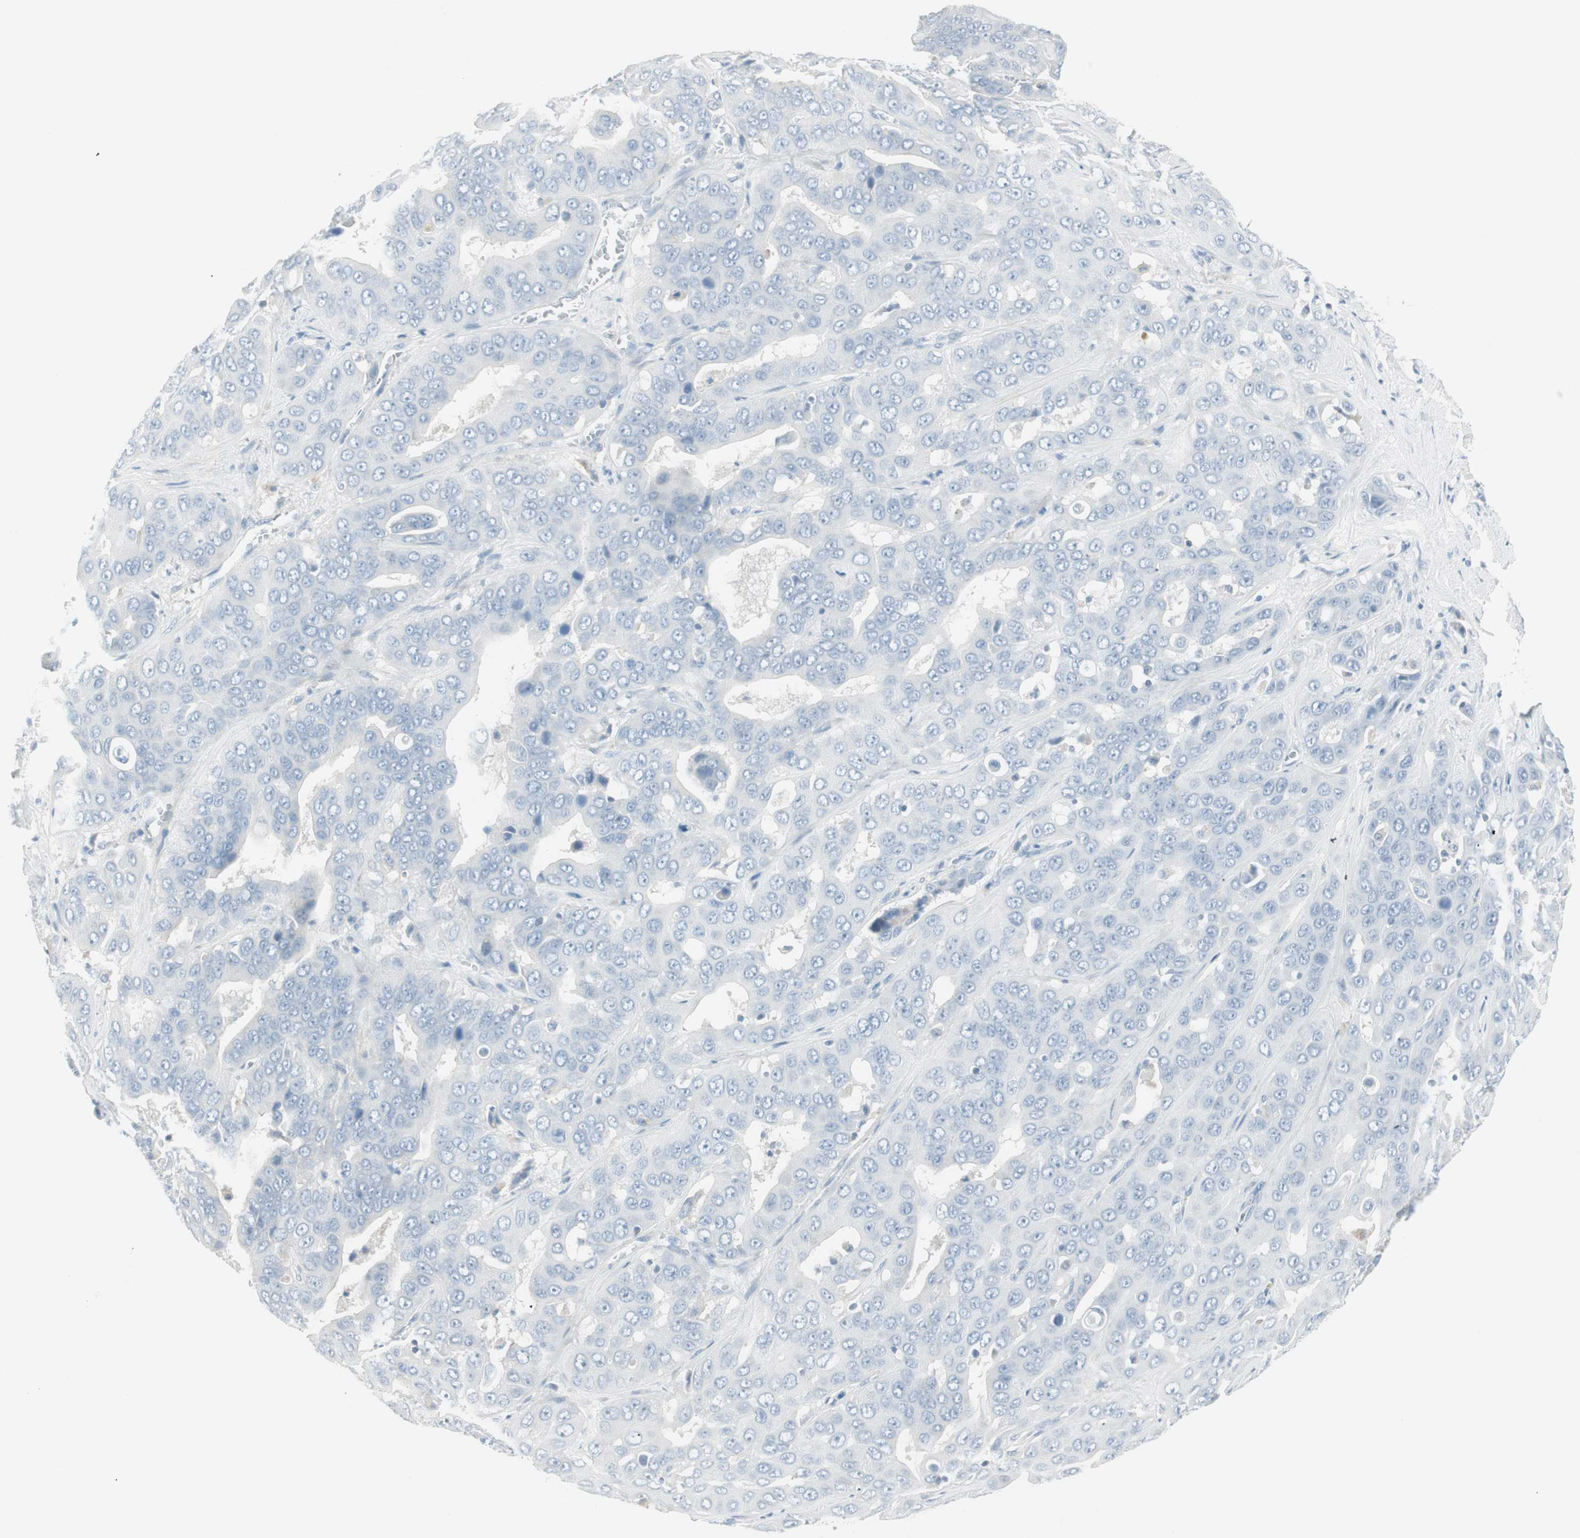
{"staining": {"intensity": "negative", "quantity": "none", "location": "none"}, "tissue": "liver cancer", "cell_type": "Tumor cells", "image_type": "cancer", "snomed": [{"axis": "morphology", "description": "Cholangiocarcinoma"}, {"axis": "topography", "description": "Liver"}], "caption": "This is an immunohistochemistry (IHC) histopathology image of human liver cholangiocarcinoma. There is no staining in tumor cells.", "gene": "ITLN2", "patient": {"sex": "female", "age": 52}}